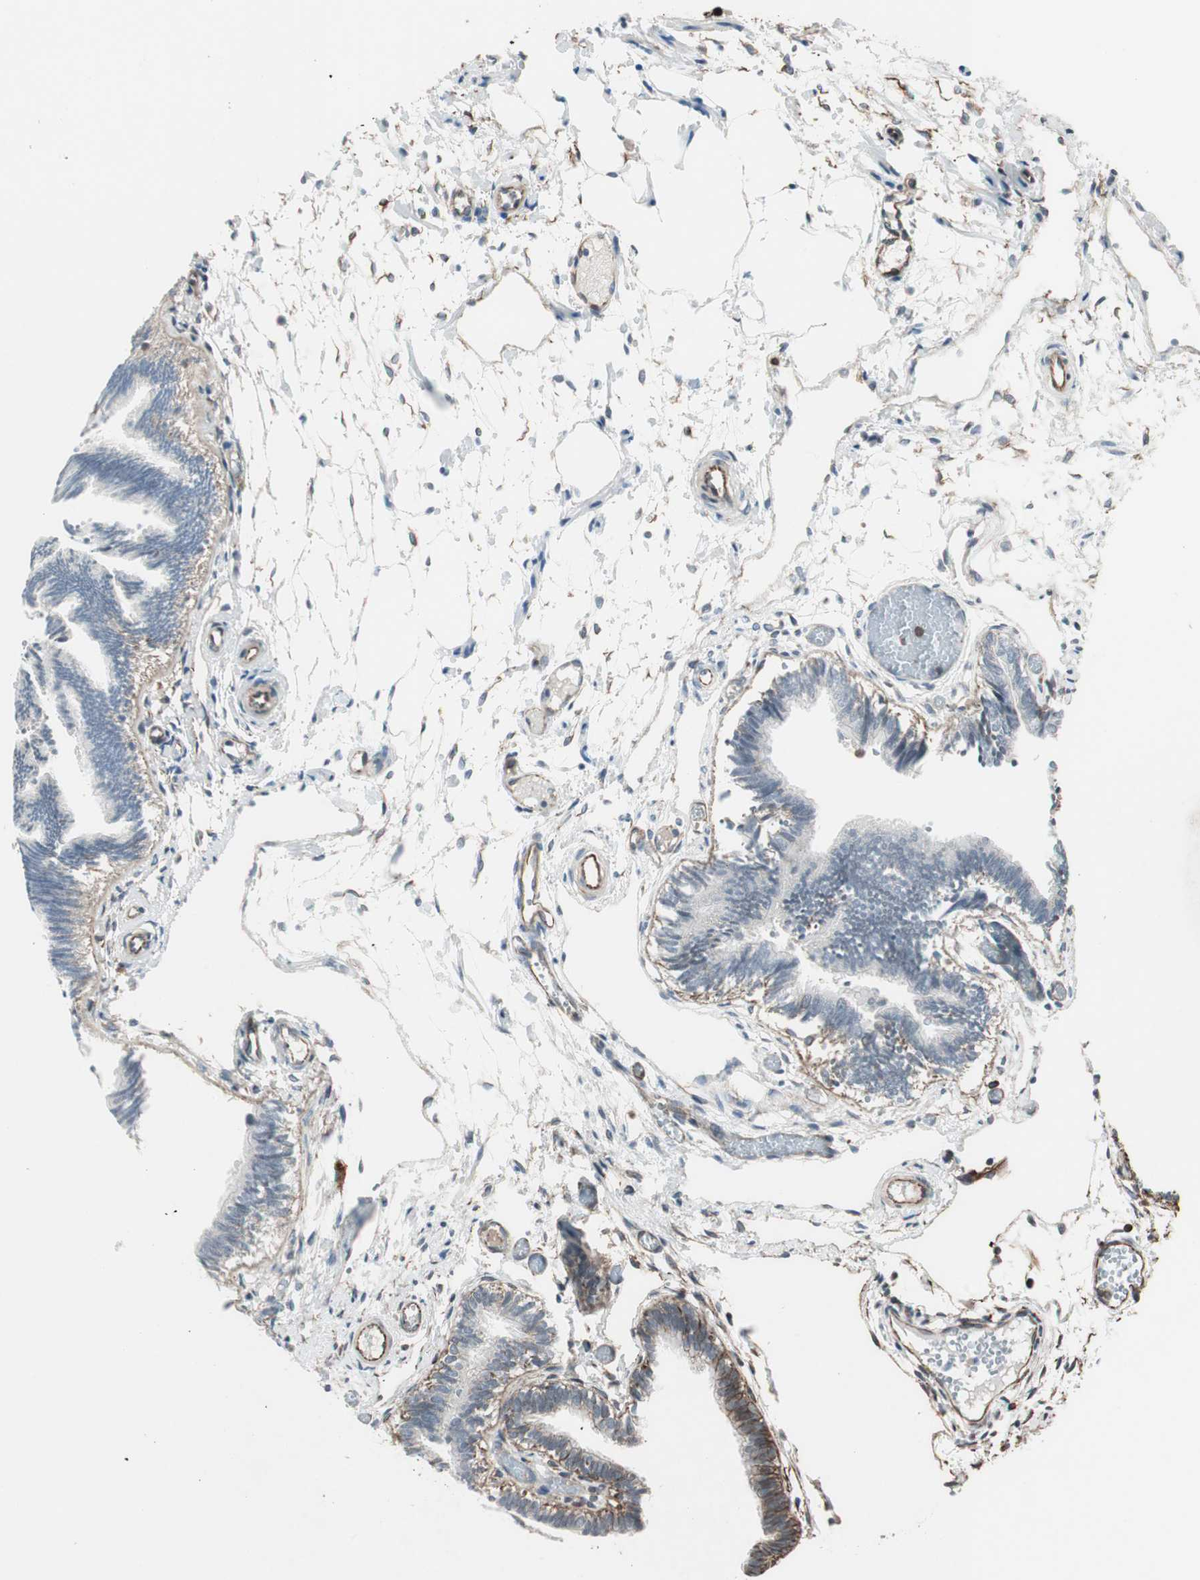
{"staining": {"intensity": "moderate", "quantity": ">75%", "location": "cytoplasmic/membranous"}, "tissue": "fallopian tube", "cell_type": "Glandular cells", "image_type": "normal", "snomed": [{"axis": "morphology", "description": "Normal tissue, NOS"}, {"axis": "topography", "description": "Fallopian tube"}], "caption": "Immunohistochemistry (IHC) micrograph of unremarkable human fallopian tube stained for a protein (brown), which shows medium levels of moderate cytoplasmic/membranous expression in about >75% of glandular cells.", "gene": "MAD2L2", "patient": {"sex": "female", "age": 29}}